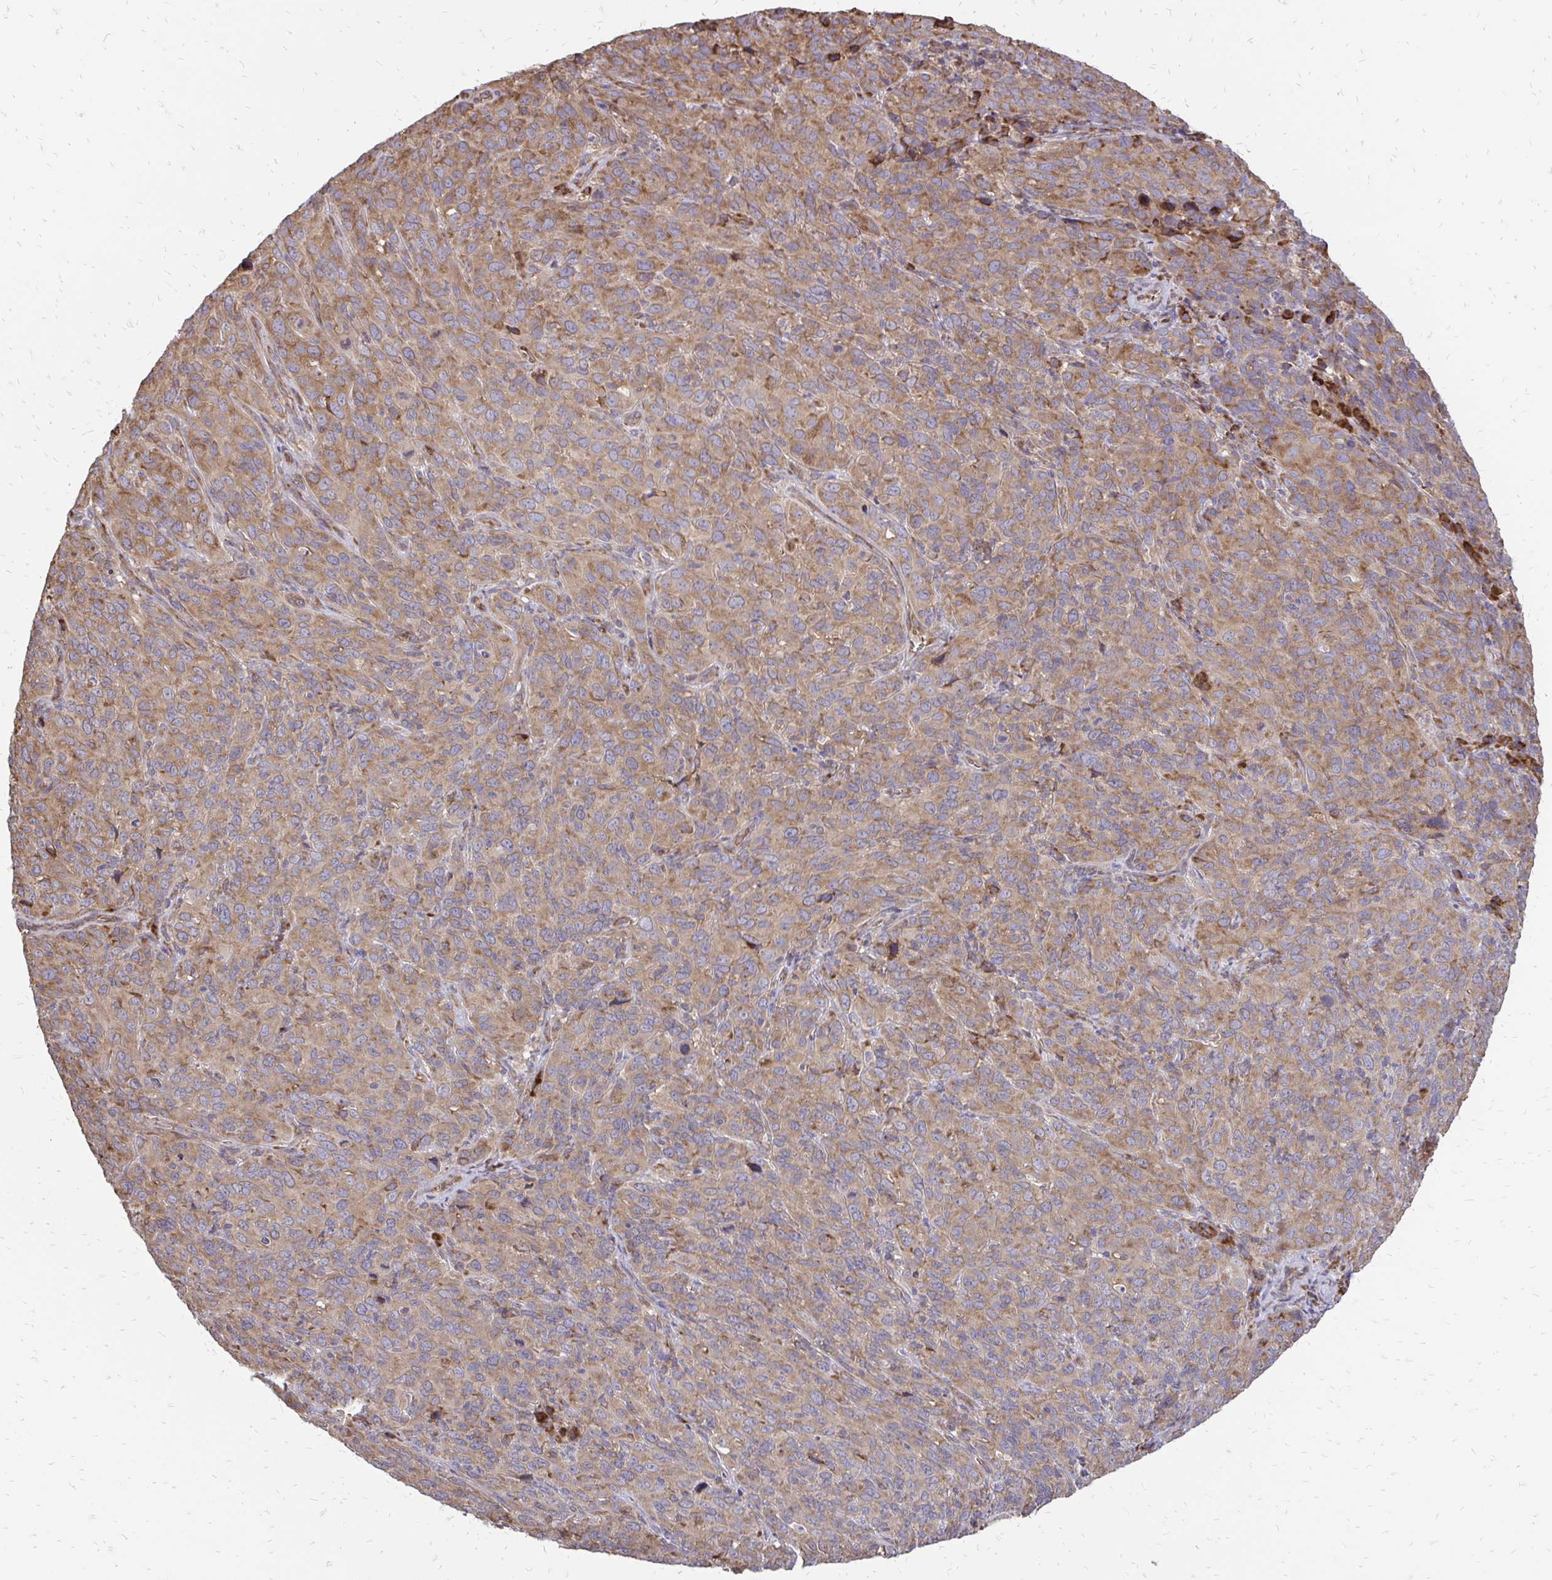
{"staining": {"intensity": "moderate", "quantity": ">75%", "location": "cytoplasmic/membranous"}, "tissue": "cervical cancer", "cell_type": "Tumor cells", "image_type": "cancer", "snomed": [{"axis": "morphology", "description": "Normal tissue, NOS"}, {"axis": "morphology", "description": "Squamous cell carcinoma, NOS"}, {"axis": "topography", "description": "Cervix"}], "caption": "Approximately >75% of tumor cells in squamous cell carcinoma (cervical) reveal moderate cytoplasmic/membranous protein expression as visualized by brown immunohistochemical staining.", "gene": "RPS3", "patient": {"sex": "female", "age": 51}}